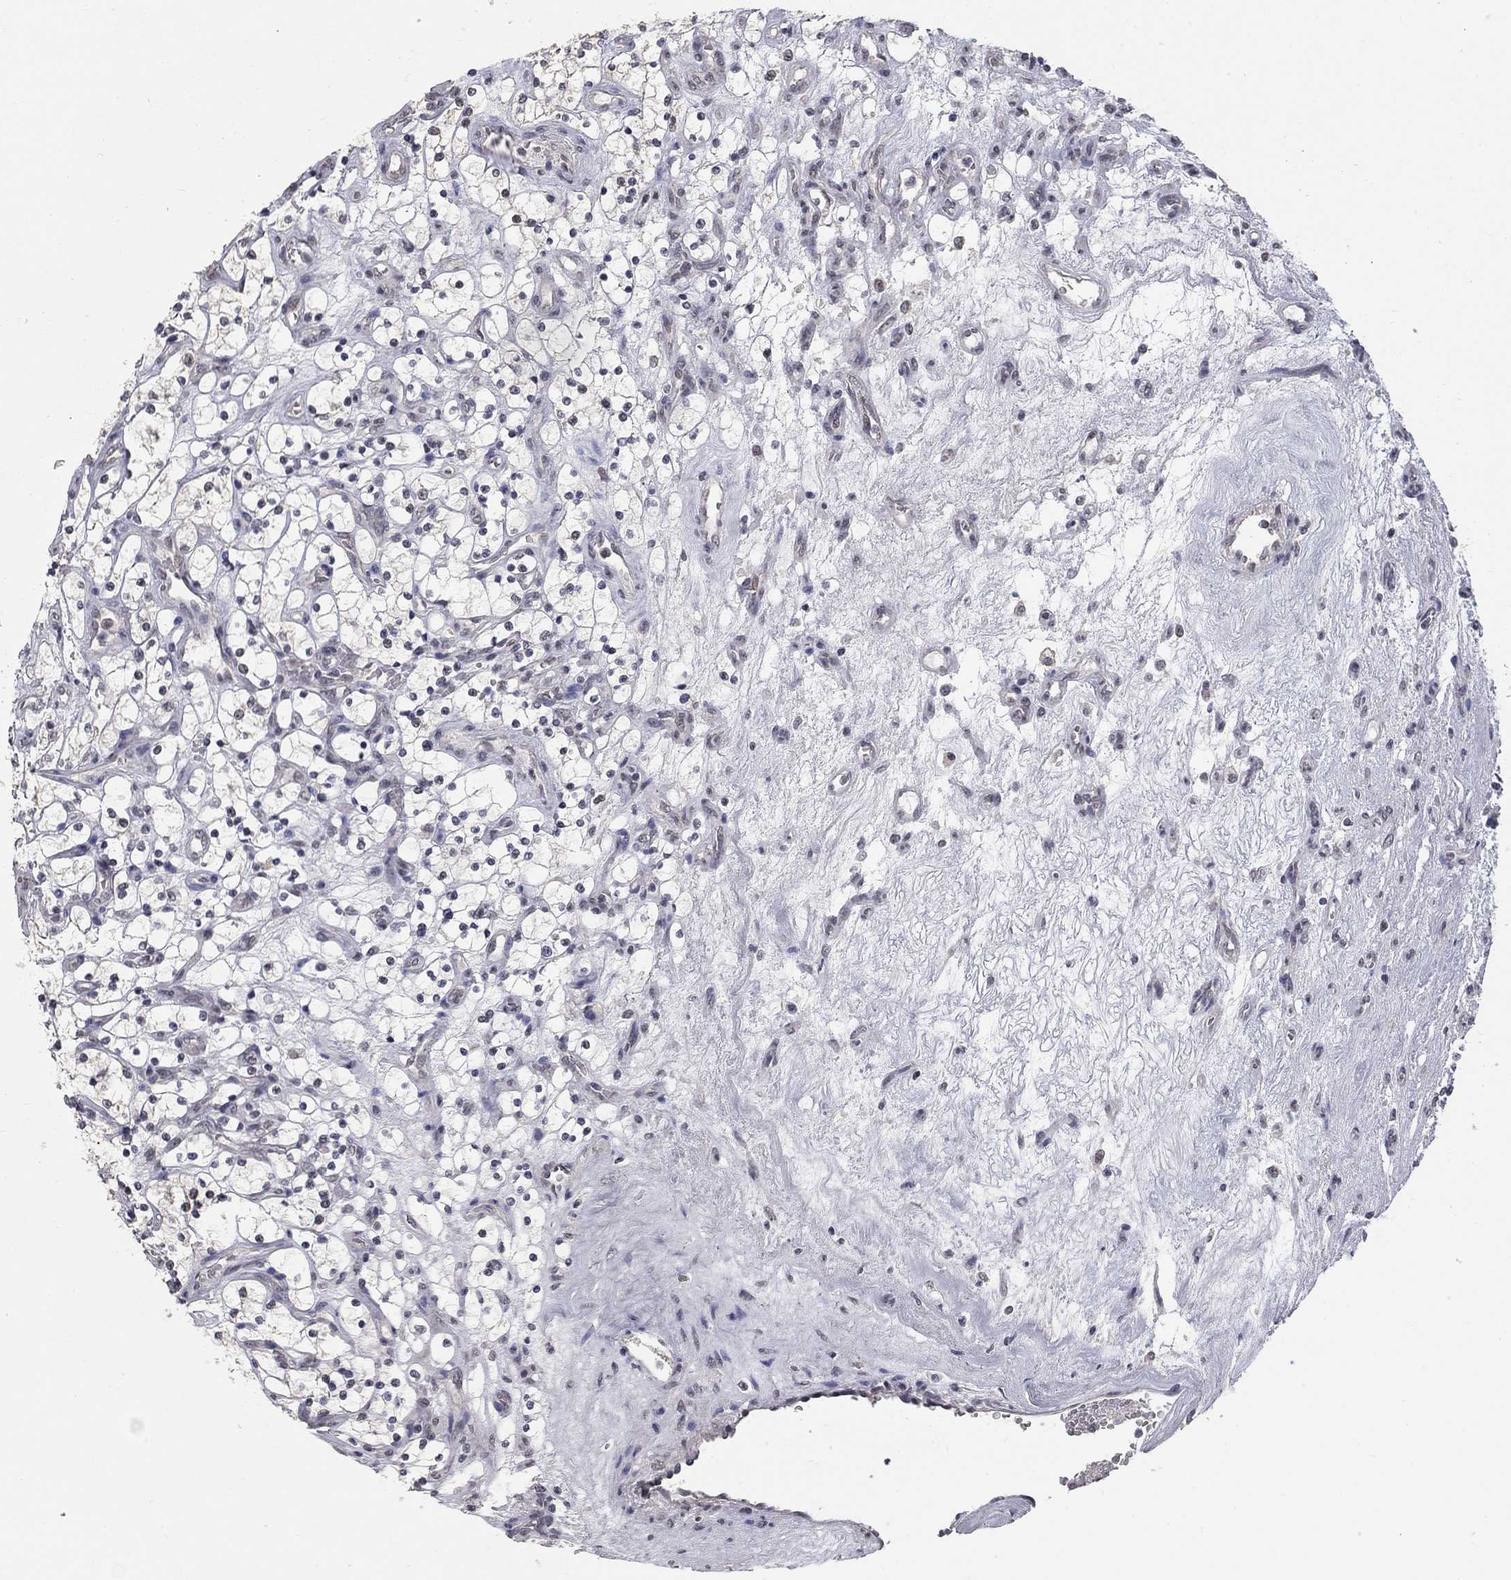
{"staining": {"intensity": "negative", "quantity": "none", "location": "none"}, "tissue": "renal cancer", "cell_type": "Tumor cells", "image_type": "cancer", "snomed": [{"axis": "morphology", "description": "Adenocarcinoma, NOS"}, {"axis": "topography", "description": "Kidney"}], "caption": "A high-resolution histopathology image shows IHC staining of adenocarcinoma (renal), which exhibits no significant expression in tumor cells. (Stains: DAB immunohistochemistry with hematoxylin counter stain, Microscopy: brightfield microscopy at high magnification).", "gene": "SPATA33", "patient": {"sex": "female", "age": 69}}